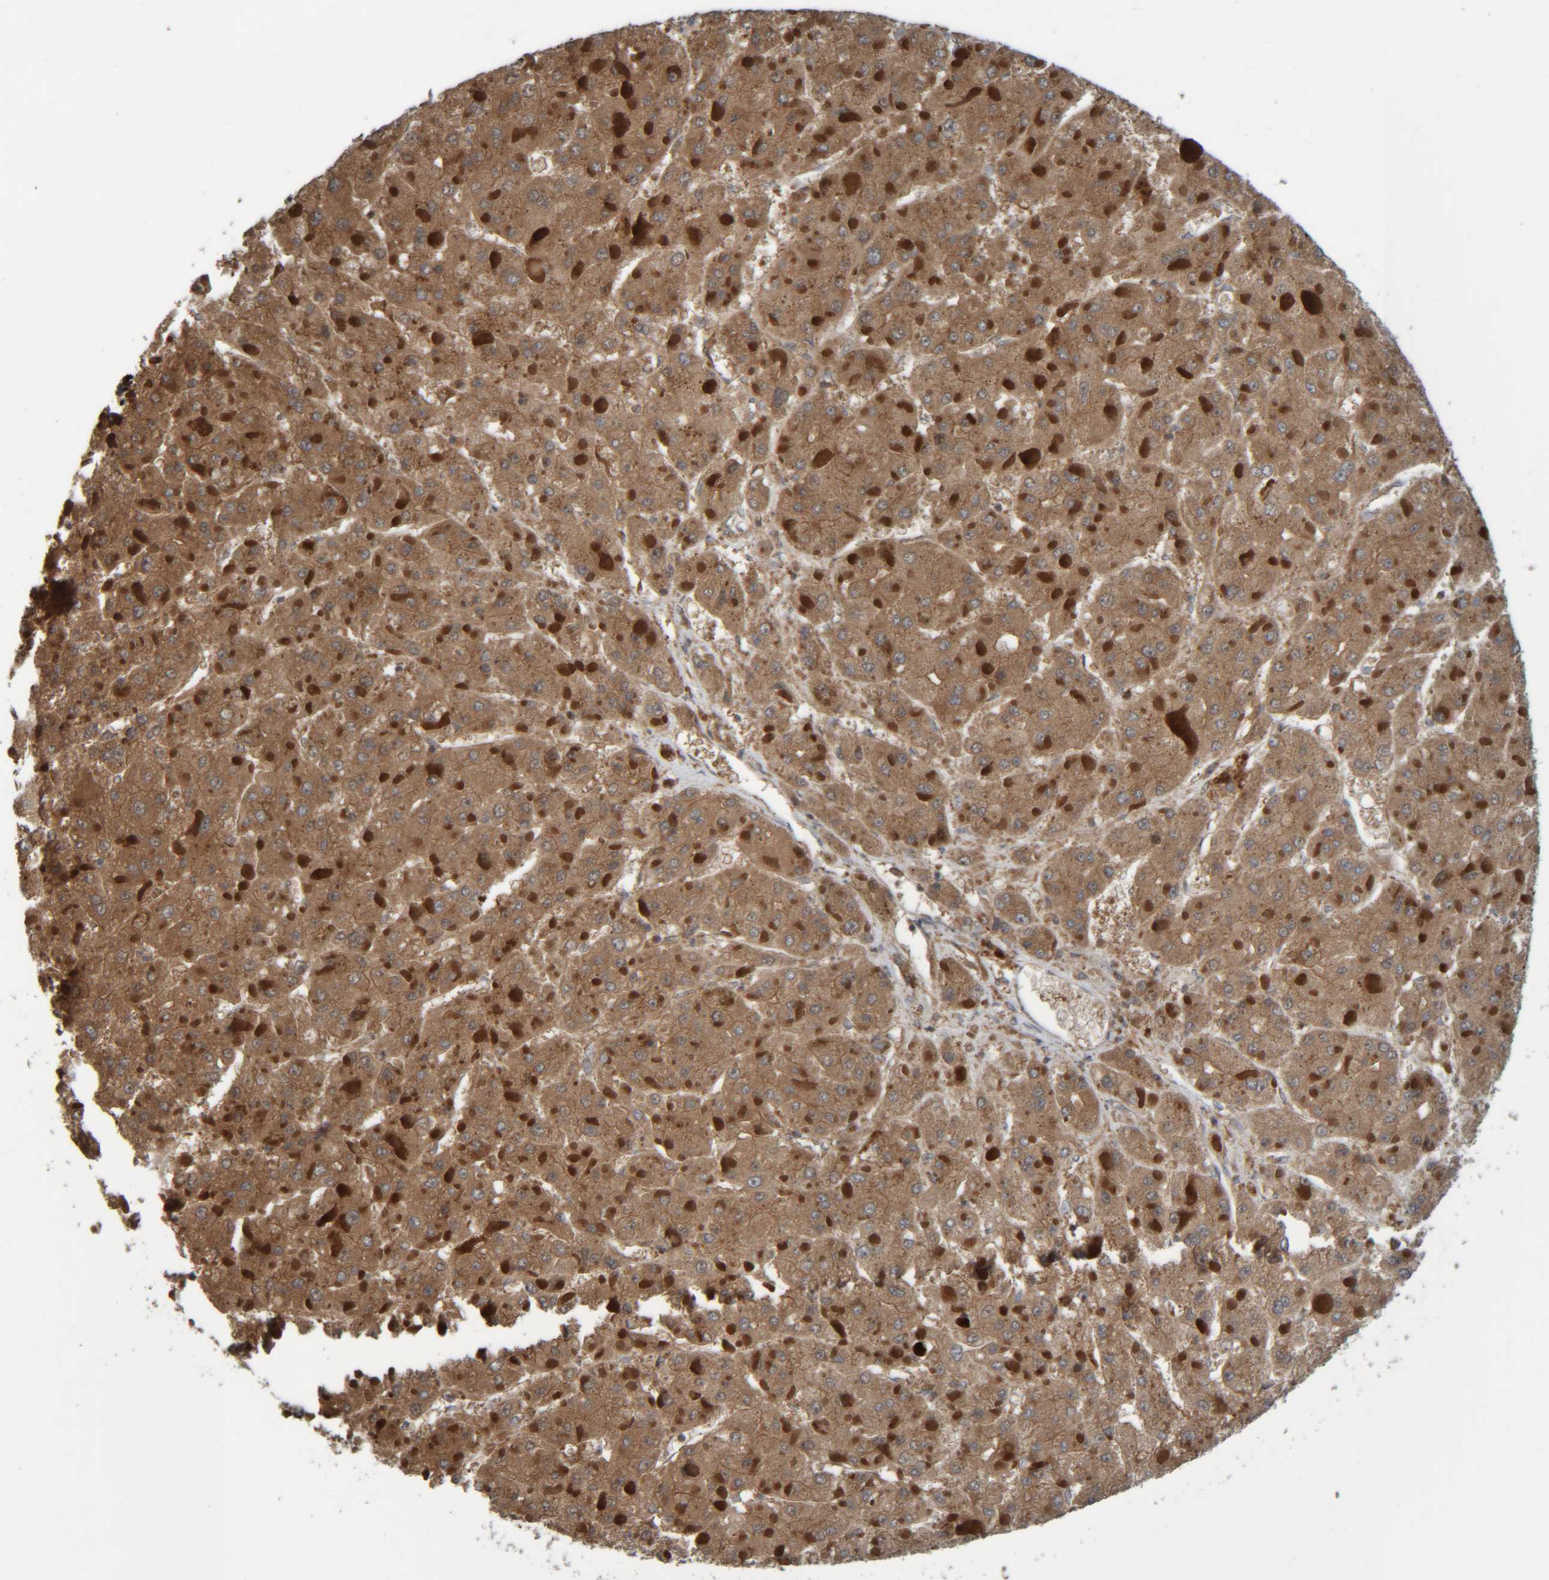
{"staining": {"intensity": "moderate", "quantity": ">75%", "location": "cytoplasmic/membranous"}, "tissue": "liver cancer", "cell_type": "Tumor cells", "image_type": "cancer", "snomed": [{"axis": "morphology", "description": "Carcinoma, Hepatocellular, NOS"}, {"axis": "topography", "description": "Liver"}], "caption": "Immunohistochemistry (DAB (3,3'-diaminobenzidine)) staining of liver hepatocellular carcinoma exhibits moderate cytoplasmic/membranous protein expression in approximately >75% of tumor cells. The staining was performed using DAB, with brown indicating positive protein expression. Nuclei are stained blue with hematoxylin.", "gene": "CCDC57", "patient": {"sex": "female", "age": 73}}